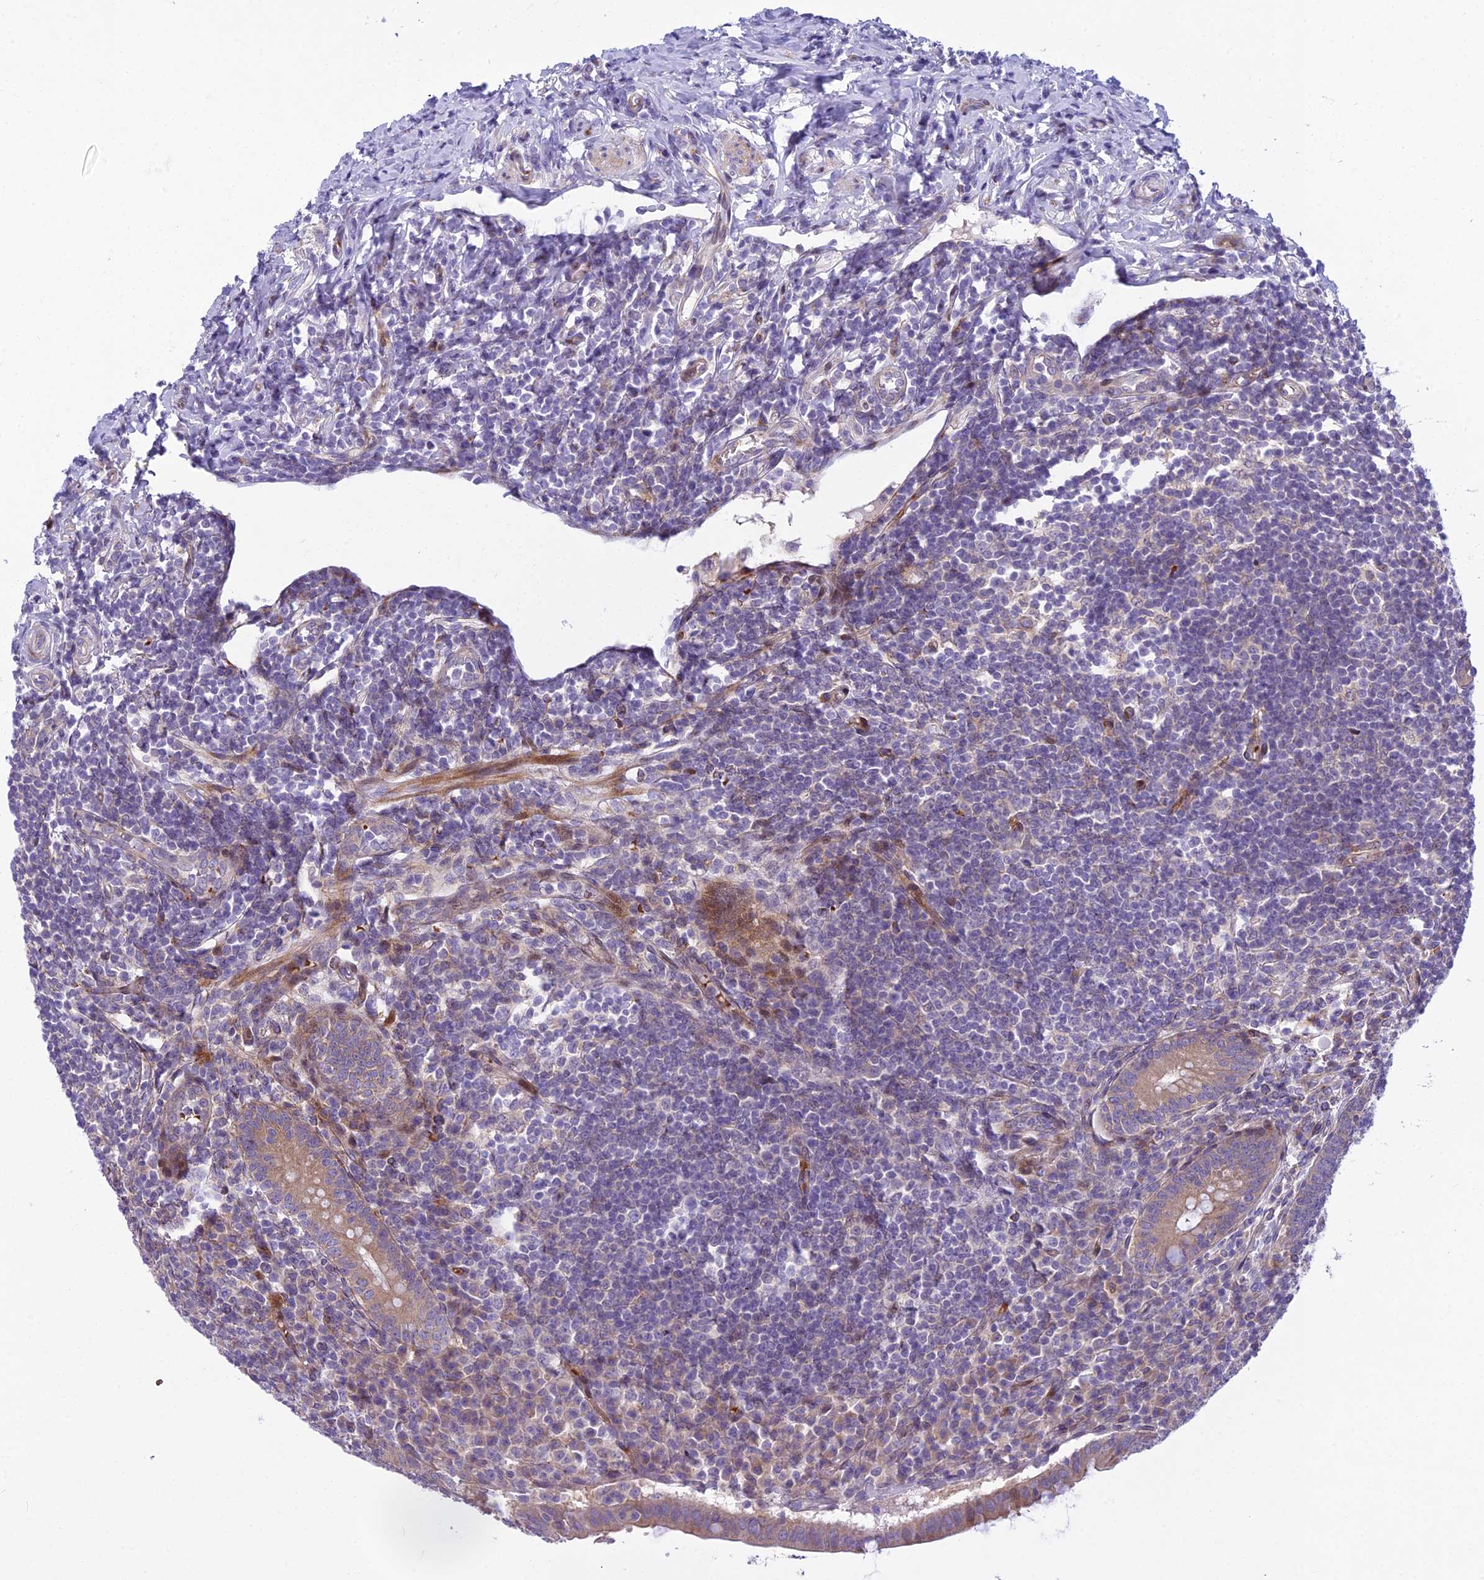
{"staining": {"intensity": "moderate", "quantity": ">75%", "location": "cytoplasmic/membranous"}, "tissue": "appendix", "cell_type": "Glandular cells", "image_type": "normal", "snomed": [{"axis": "morphology", "description": "Normal tissue, NOS"}, {"axis": "topography", "description": "Appendix"}], "caption": "The immunohistochemical stain labels moderate cytoplasmic/membranous expression in glandular cells of benign appendix.", "gene": "PCDHB14", "patient": {"sex": "female", "age": 33}}